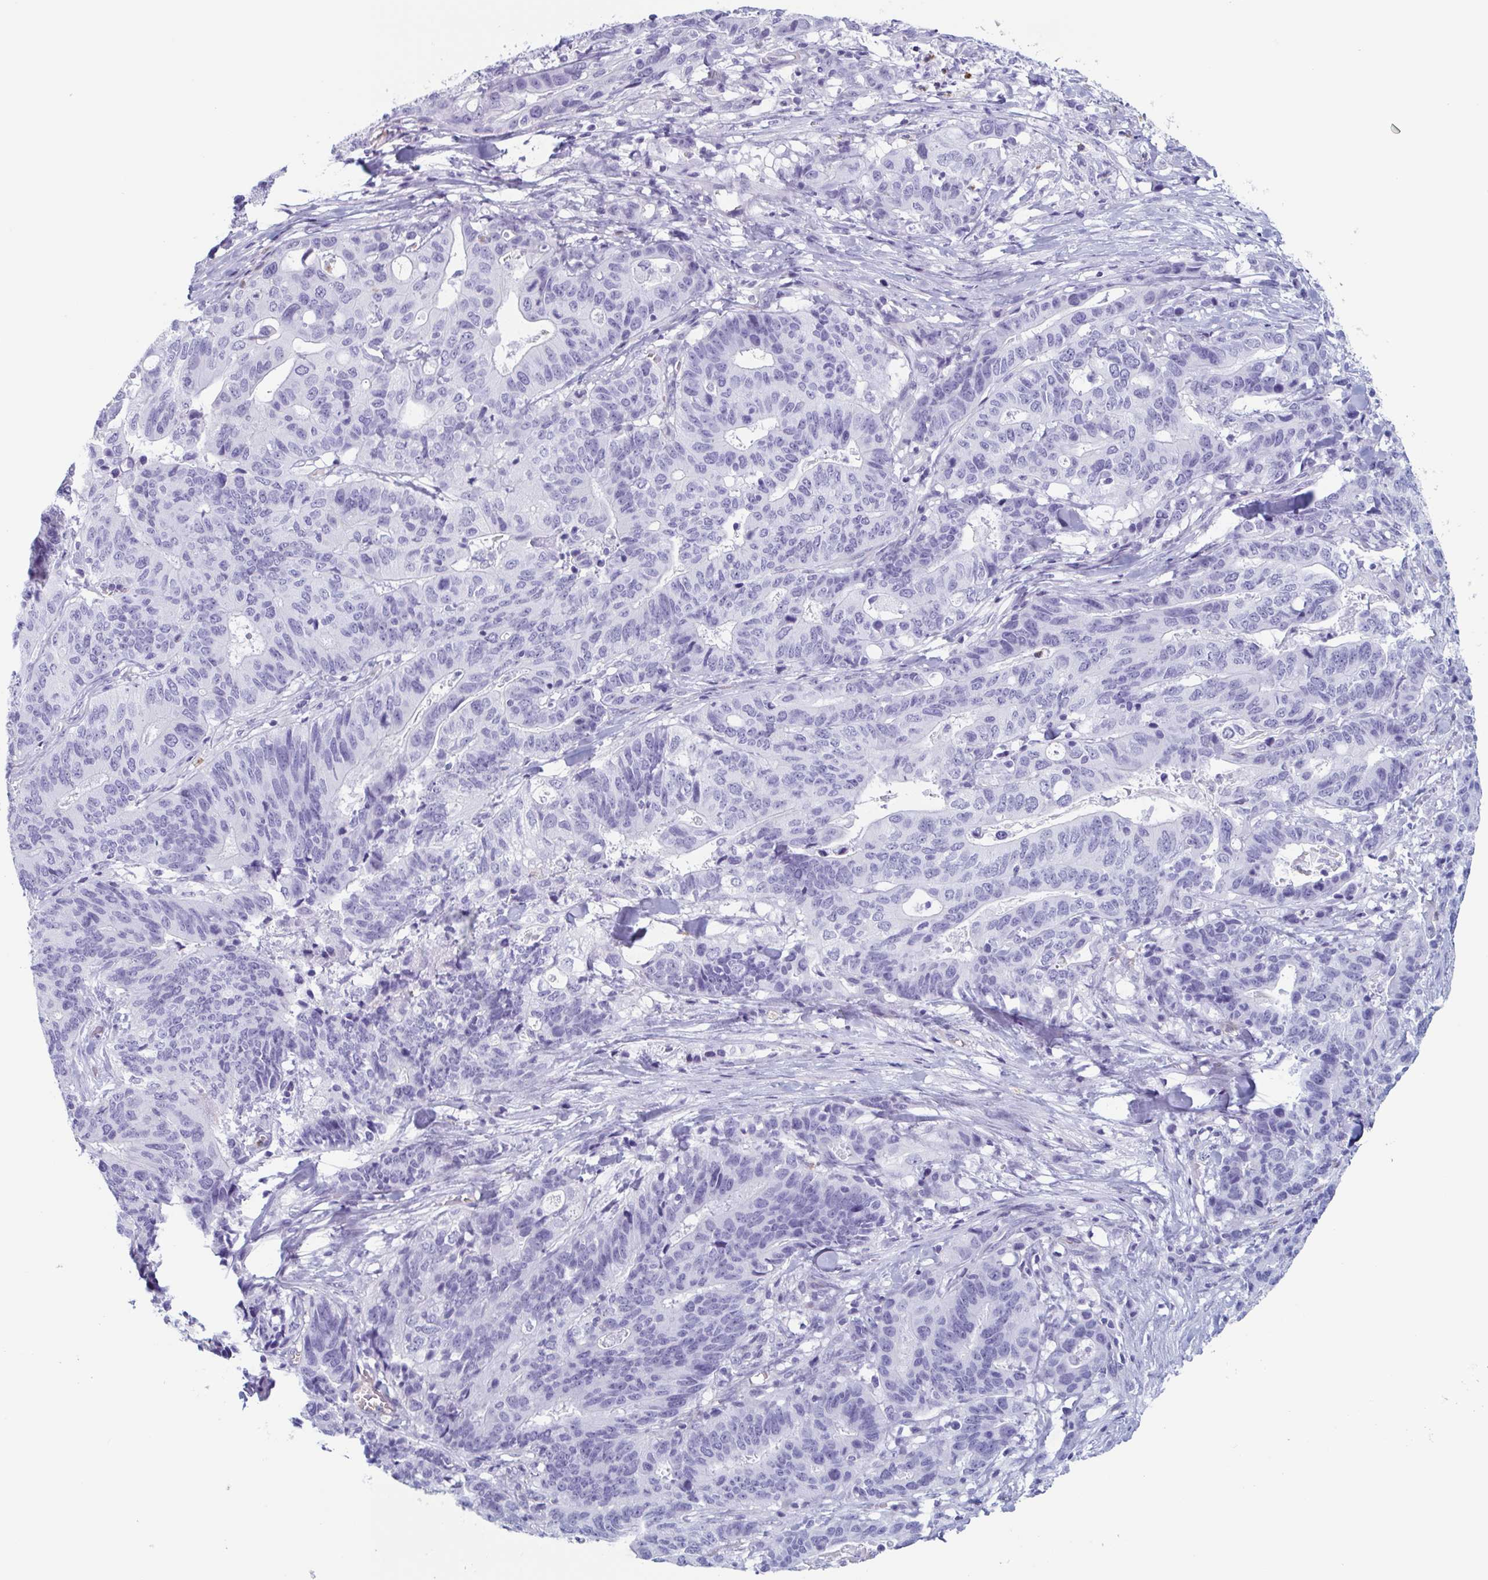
{"staining": {"intensity": "negative", "quantity": "none", "location": "none"}, "tissue": "stomach cancer", "cell_type": "Tumor cells", "image_type": "cancer", "snomed": [{"axis": "morphology", "description": "Adenocarcinoma, NOS"}, {"axis": "topography", "description": "Stomach, upper"}], "caption": "Immunohistochemistry (IHC) micrograph of human adenocarcinoma (stomach) stained for a protein (brown), which reveals no expression in tumor cells.", "gene": "BPI", "patient": {"sex": "female", "age": 67}}